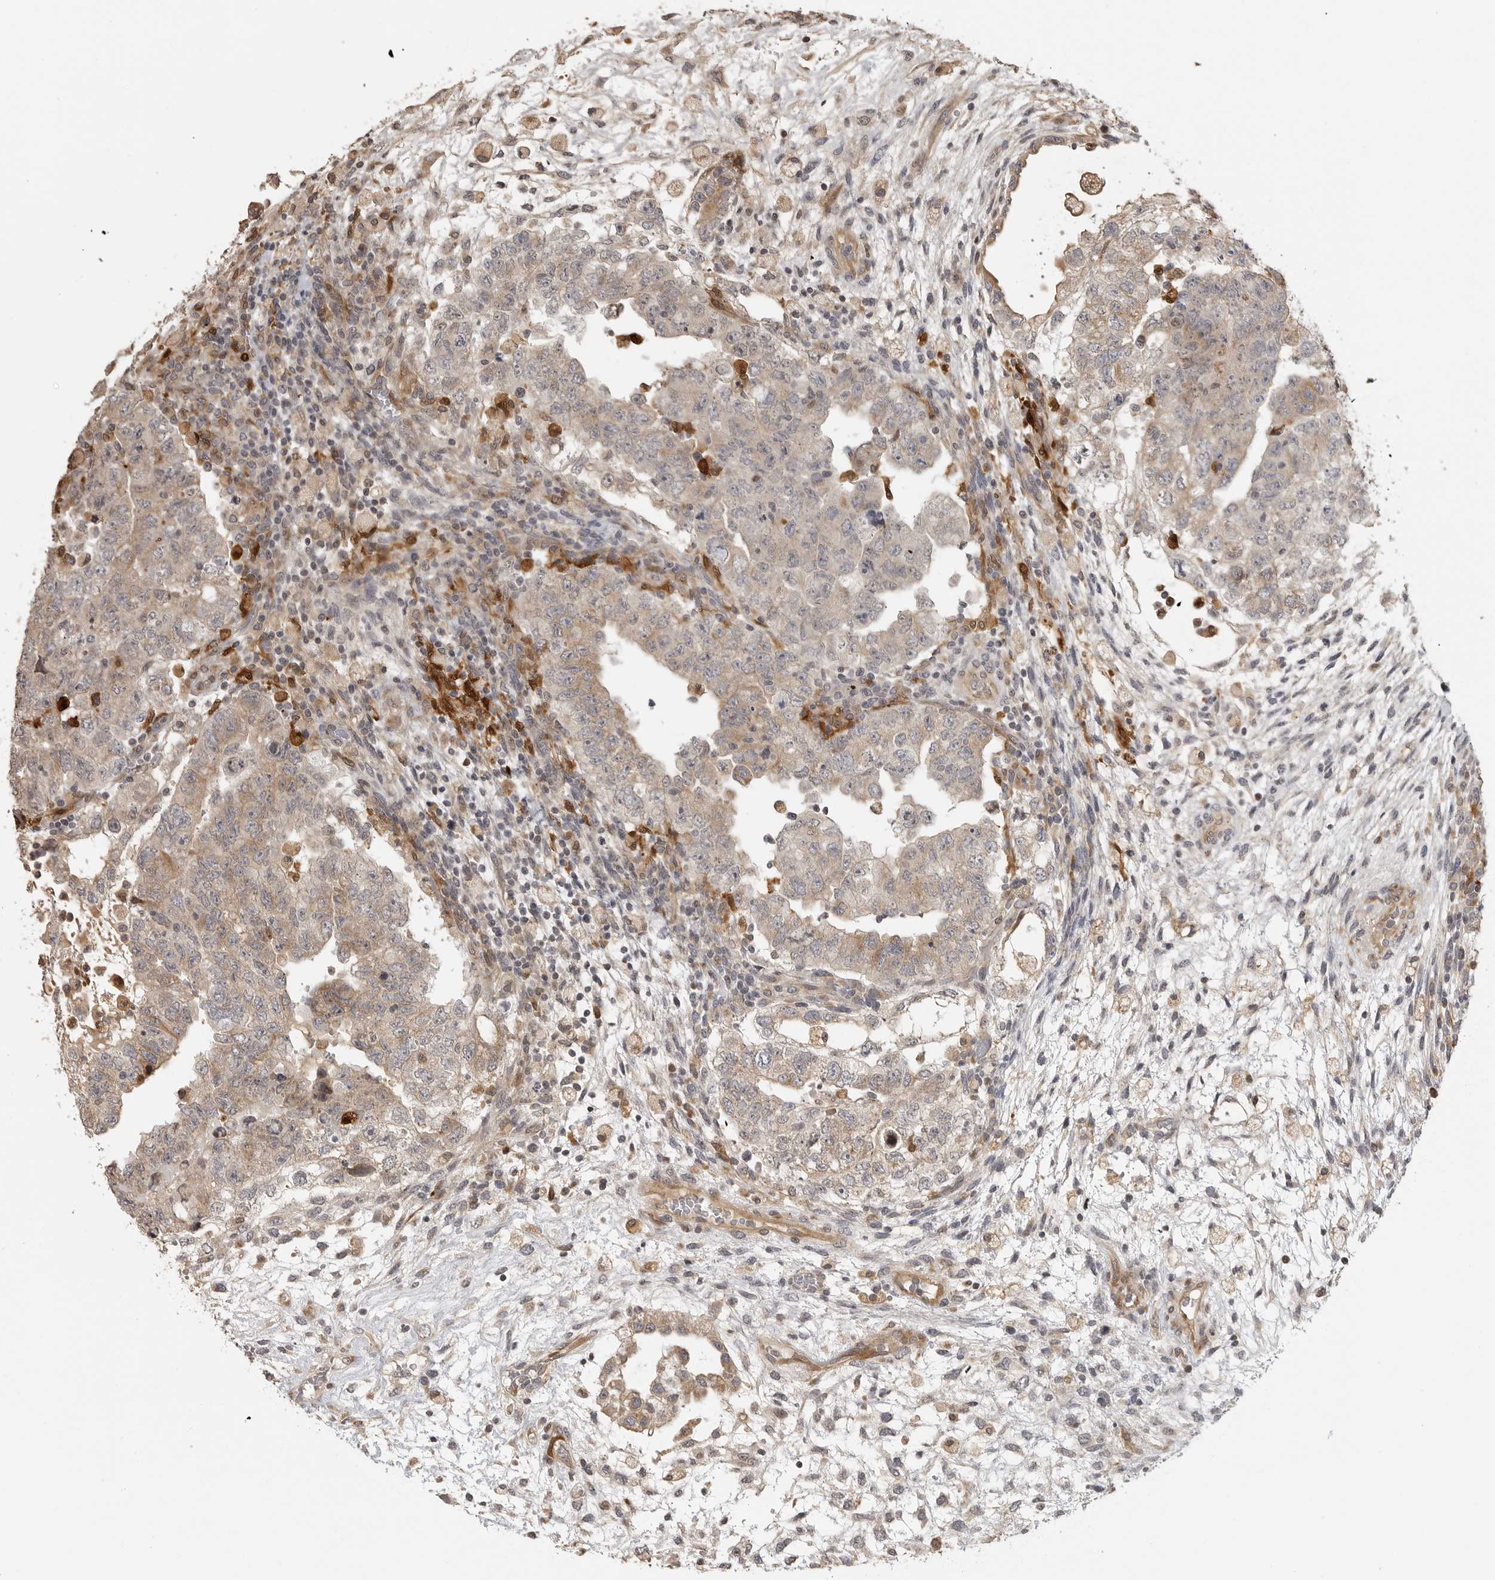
{"staining": {"intensity": "weak", "quantity": "25%-75%", "location": "cytoplasmic/membranous"}, "tissue": "testis cancer", "cell_type": "Tumor cells", "image_type": "cancer", "snomed": [{"axis": "morphology", "description": "Carcinoma, Embryonal, NOS"}, {"axis": "topography", "description": "Testis"}], "caption": "Immunohistochemistry image of testis cancer (embryonal carcinoma) stained for a protein (brown), which displays low levels of weak cytoplasmic/membranous positivity in about 25%-75% of tumor cells.", "gene": "IDO1", "patient": {"sex": "male", "age": 36}}